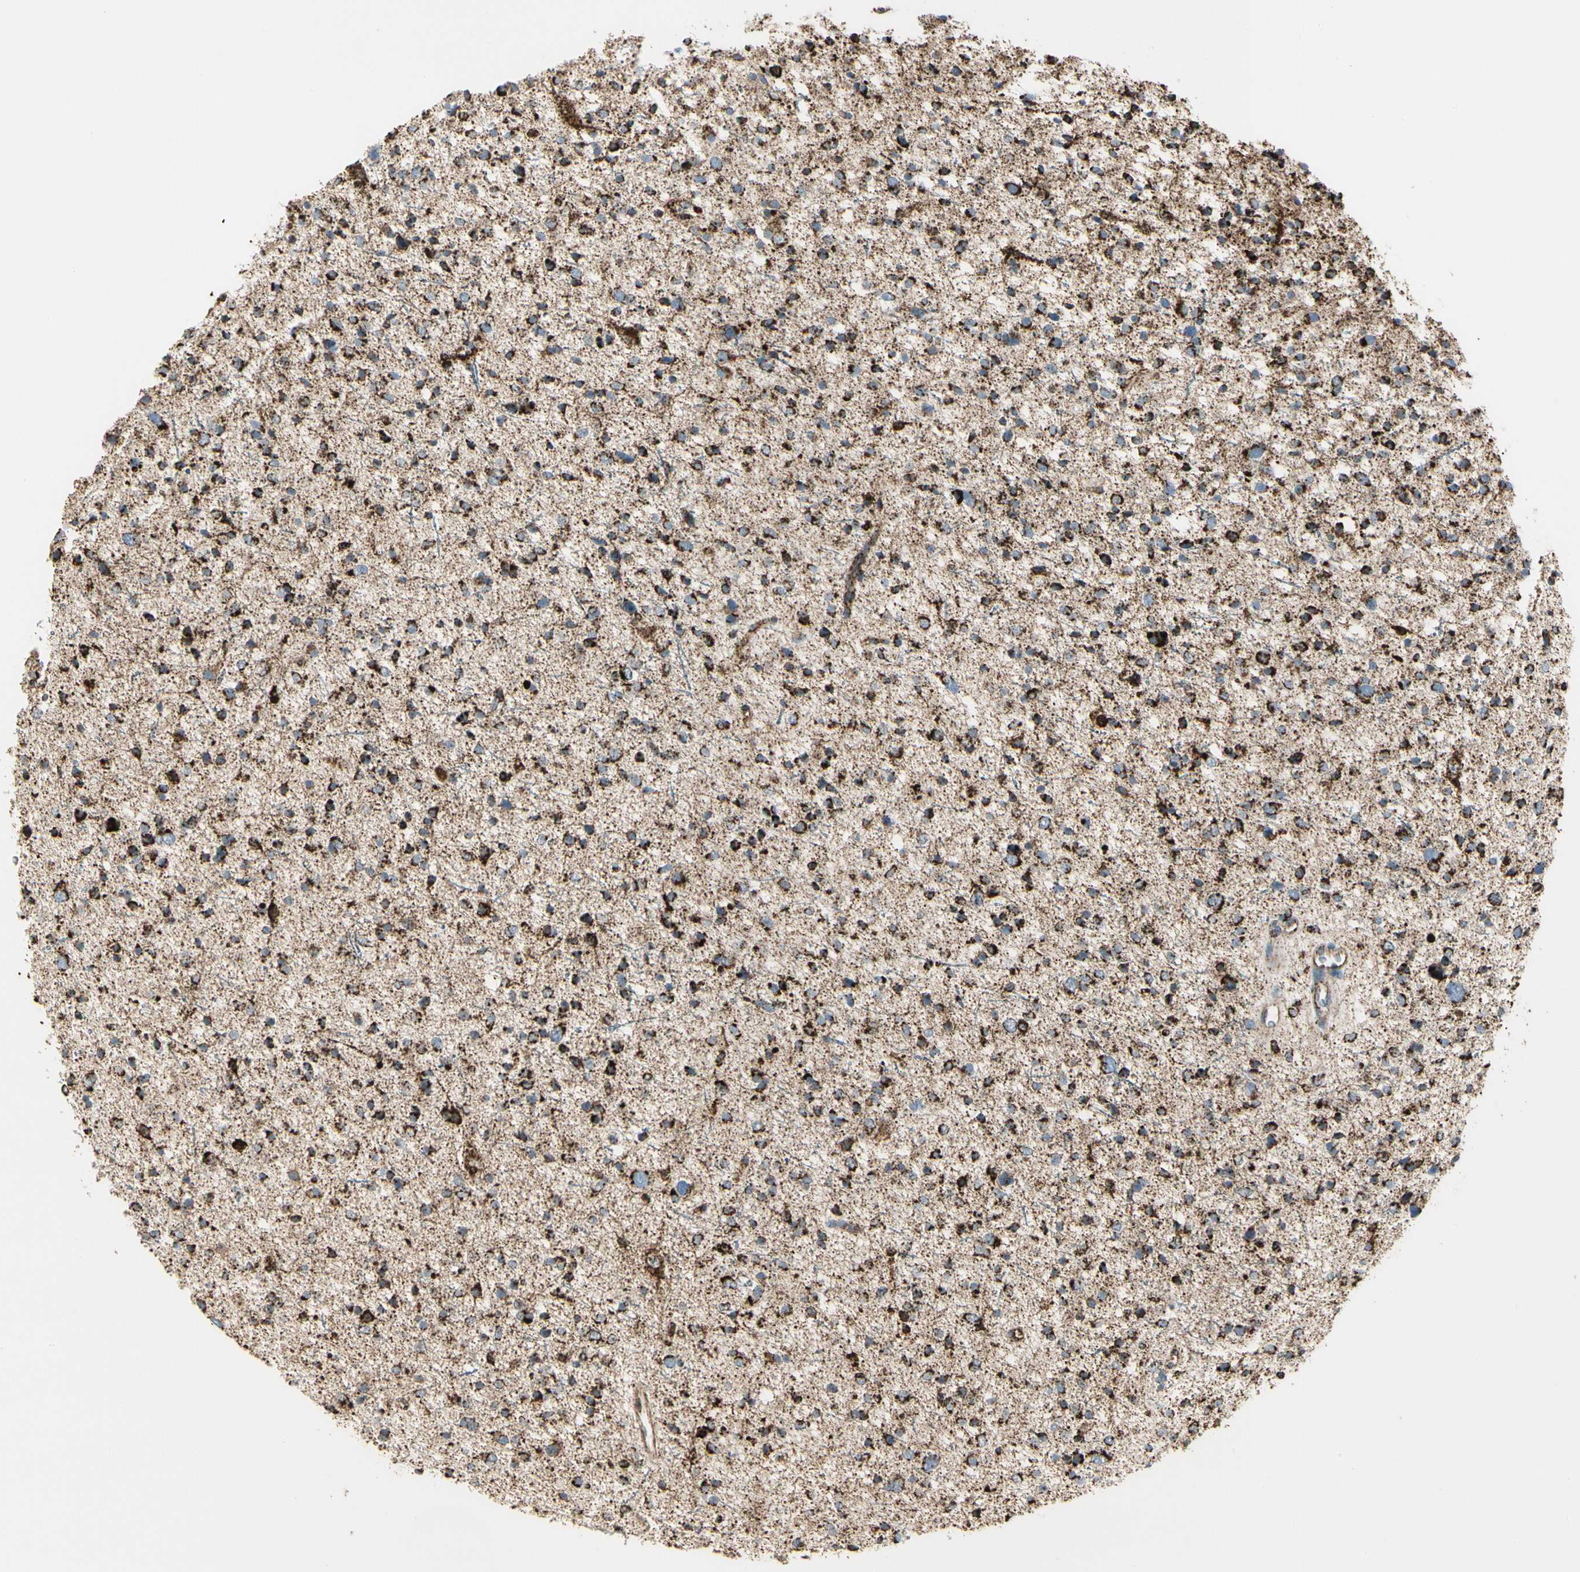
{"staining": {"intensity": "strong", "quantity": ">75%", "location": "cytoplasmic/membranous"}, "tissue": "glioma", "cell_type": "Tumor cells", "image_type": "cancer", "snomed": [{"axis": "morphology", "description": "Glioma, malignant, Low grade"}, {"axis": "topography", "description": "Brain"}], "caption": "An image showing strong cytoplasmic/membranous staining in about >75% of tumor cells in low-grade glioma (malignant), as visualized by brown immunohistochemical staining.", "gene": "ME2", "patient": {"sex": "female", "age": 37}}